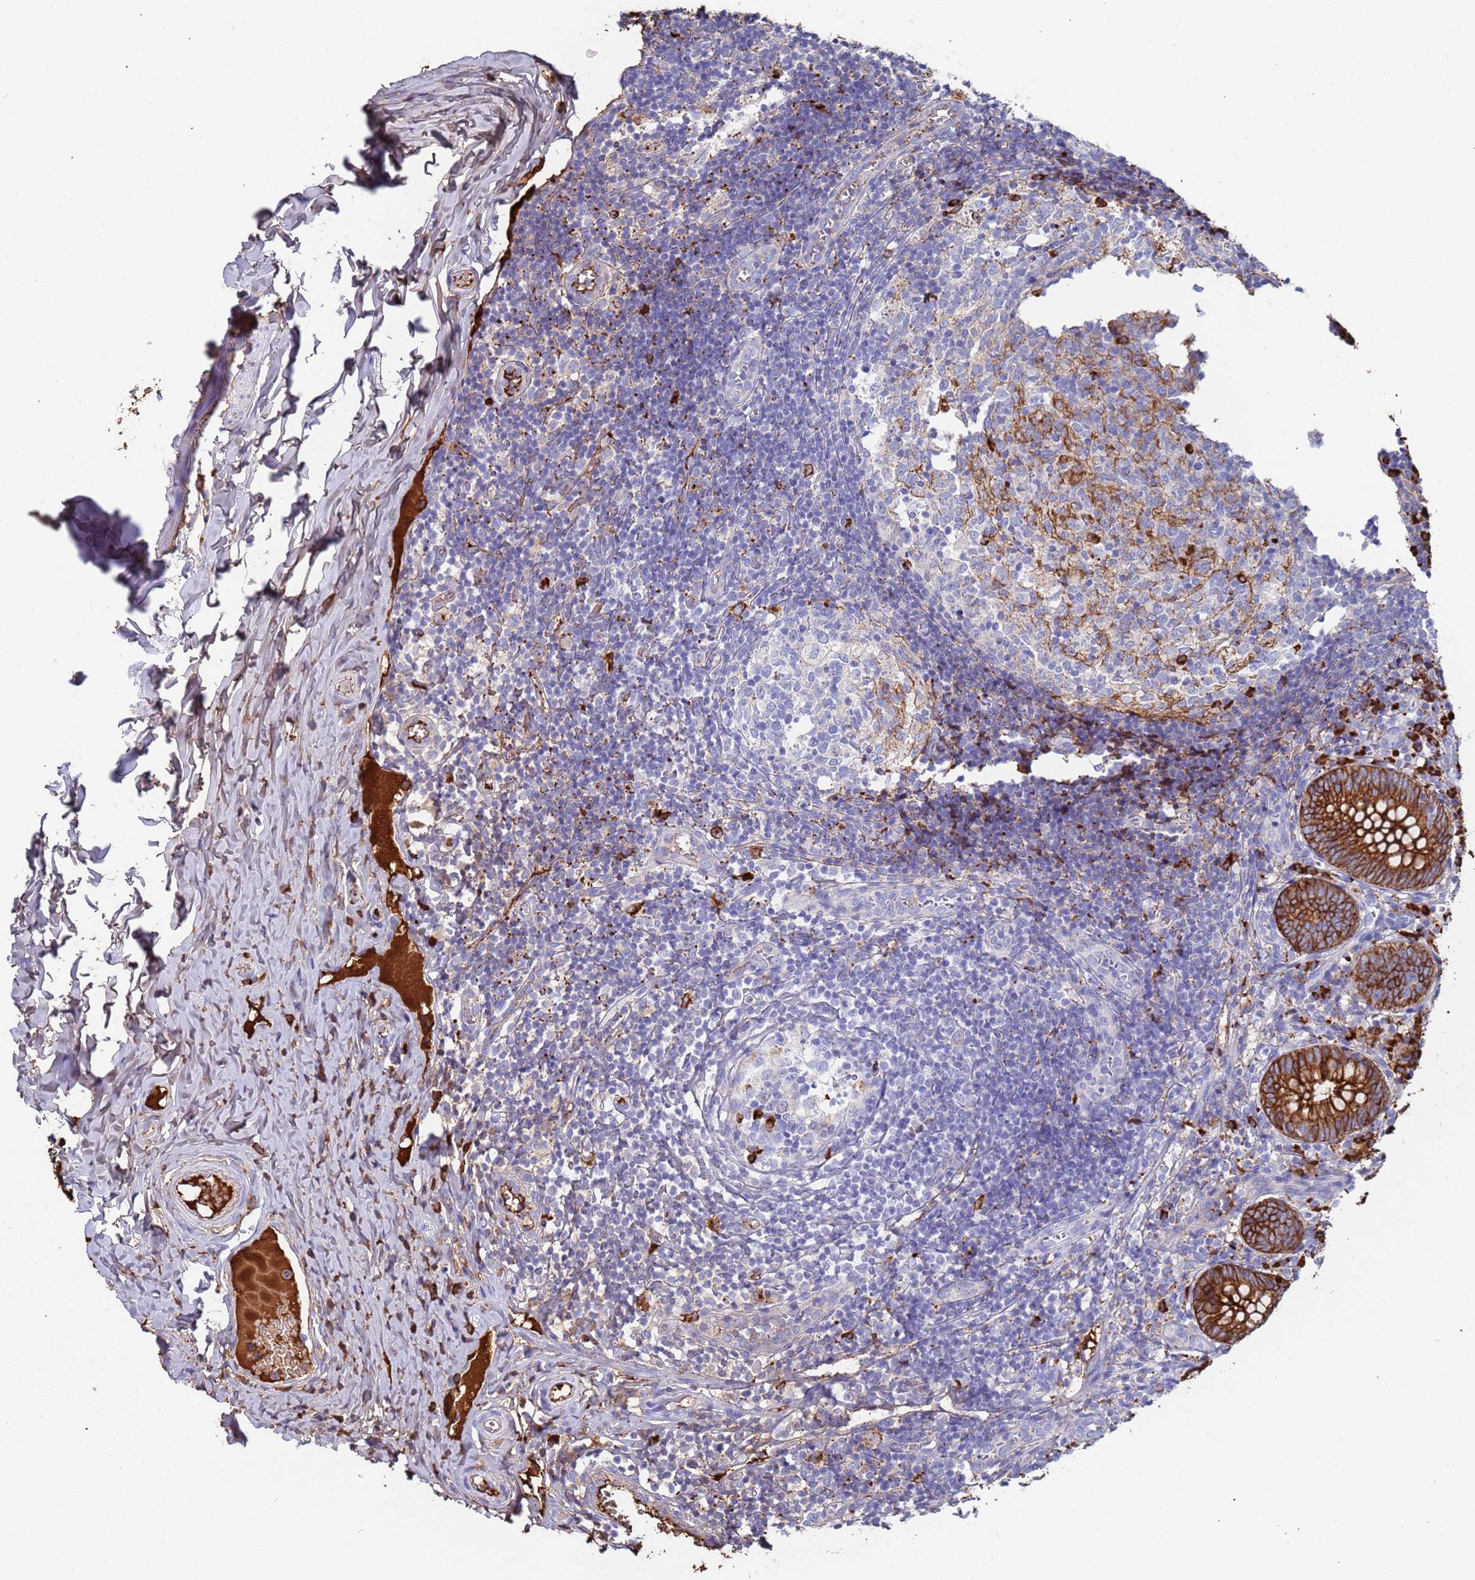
{"staining": {"intensity": "strong", "quantity": ">75%", "location": "cytoplasmic/membranous"}, "tissue": "appendix", "cell_type": "Glandular cells", "image_type": "normal", "snomed": [{"axis": "morphology", "description": "Normal tissue, NOS"}, {"axis": "topography", "description": "Appendix"}], "caption": "IHC staining of unremarkable appendix, which reveals high levels of strong cytoplasmic/membranous staining in approximately >75% of glandular cells indicating strong cytoplasmic/membranous protein staining. The staining was performed using DAB (3,3'-diaminobenzidine) (brown) for protein detection and nuclei were counterstained in hematoxylin (blue).", "gene": "CYSLTR2", "patient": {"sex": "male", "age": 8}}